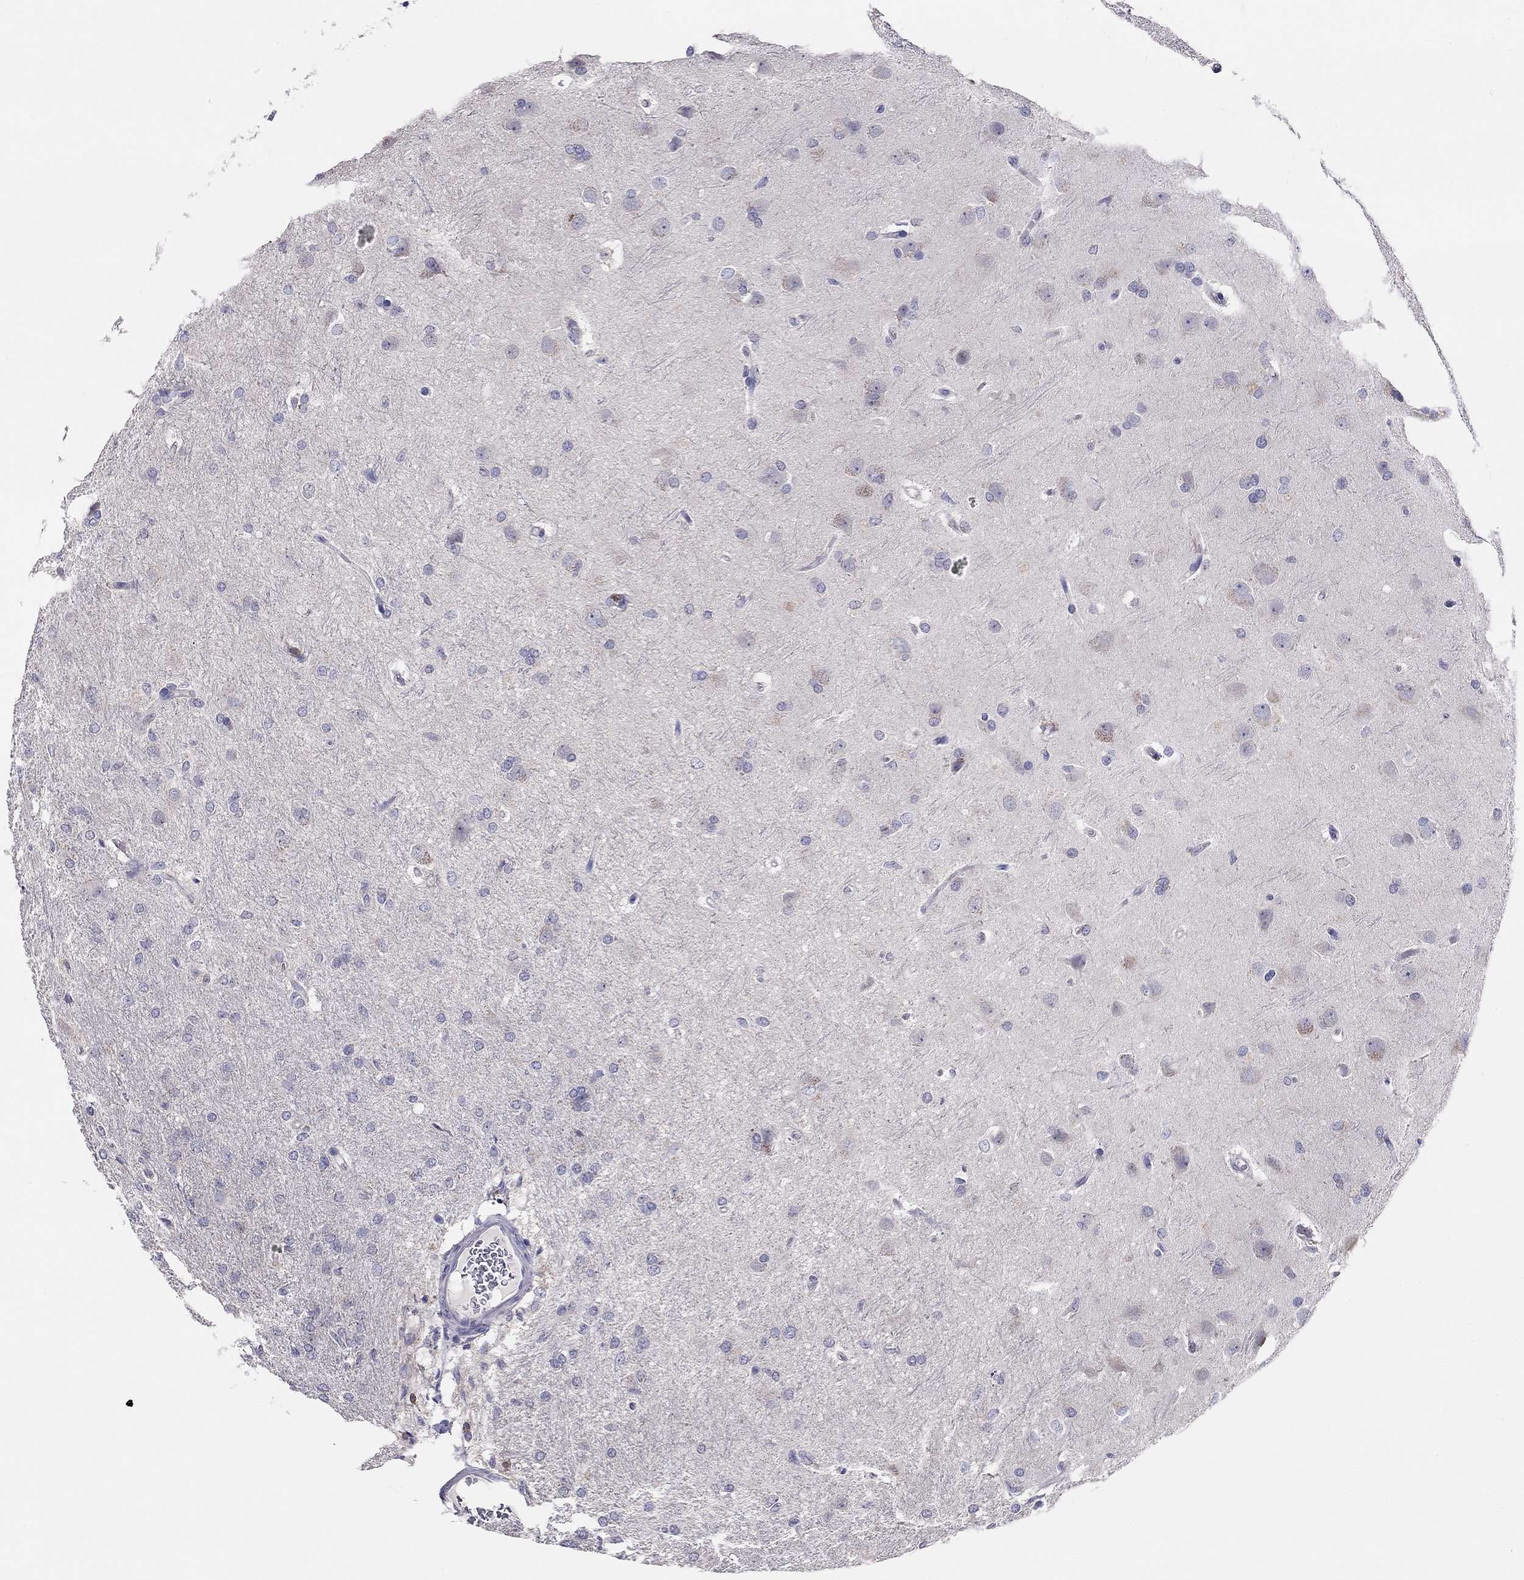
{"staining": {"intensity": "negative", "quantity": "none", "location": "none"}, "tissue": "glioma", "cell_type": "Tumor cells", "image_type": "cancer", "snomed": [{"axis": "morphology", "description": "Glioma, malignant, High grade"}, {"axis": "topography", "description": "Brain"}], "caption": "IHC of human high-grade glioma (malignant) exhibits no staining in tumor cells.", "gene": "CITED1", "patient": {"sex": "male", "age": 68}}